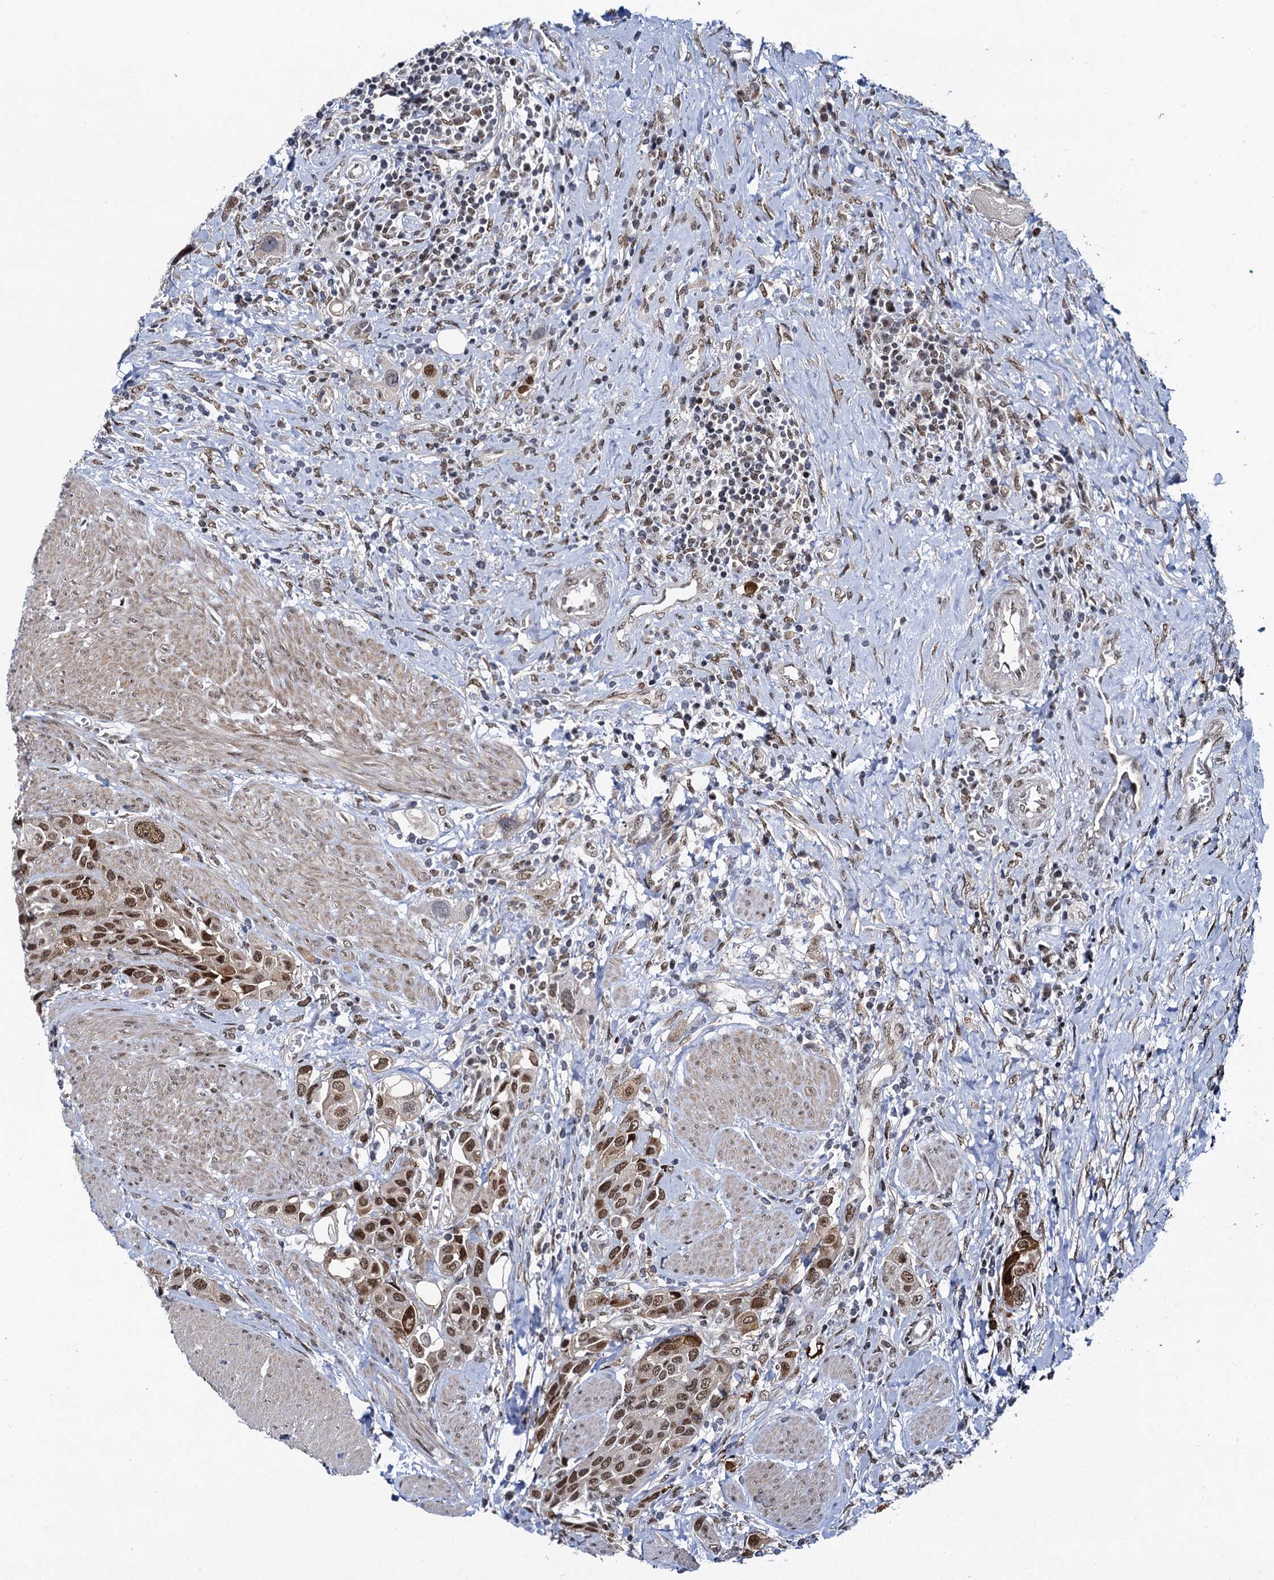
{"staining": {"intensity": "moderate", "quantity": ">75%", "location": "nuclear"}, "tissue": "urothelial cancer", "cell_type": "Tumor cells", "image_type": "cancer", "snomed": [{"axis": "morphology", "description": "Urothelial carcinoma, High grade"}, {"axis": "topography", "description": "Urinary bladder"}], "caption": "DAB (3,3'-diaminobenzidine) immunohistochemical staining of urothelial cancer shows moderate nuclear protein staining in approximately >75% of tumor cells. (Stains: DAB in brown, nuclei in blue, Microscopy: brightfield microscopy at high magnification).", "gene": "RUFY2", "patient": {"sex": "male", "age": 50}}